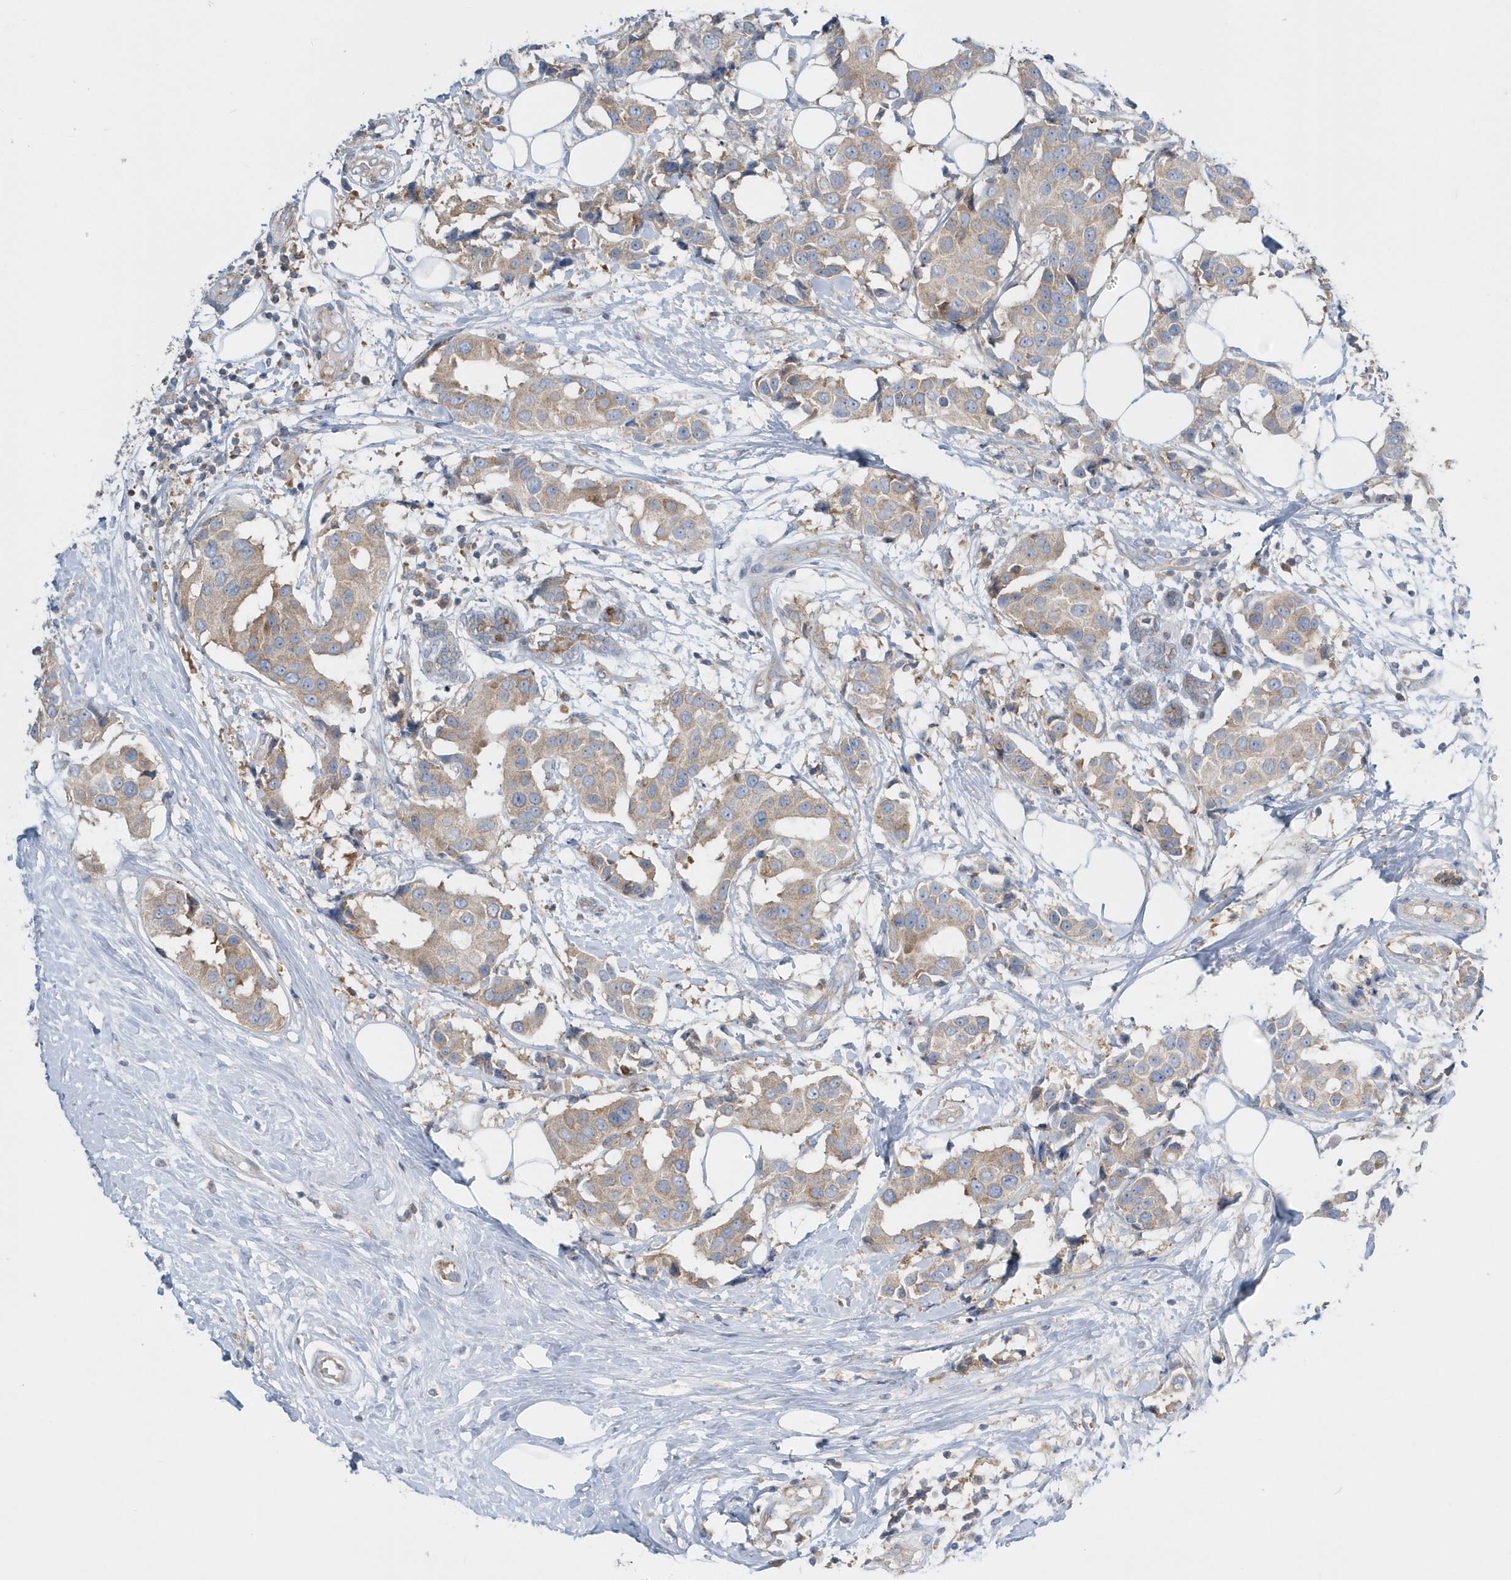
{"staining": {"intensity": "weak", "quantity": ">75%", "location": "cytoplasmic/membranous"}, "tissue": "breast cancer", "cell_type": "Tumor cells", "image_type": "cancer", "snomed": [{"axis": "morphology", "description": "Normal tissue, NOS"}, {"axis": "morphology", "description": "Duct carcinoma"}, {"axis": "topography", "description": "Breast"}], "caption": "Tumor cells demonstrate weak cytoplasmic/membranous positivity in about >75% of cells in breast cancer (infiltrating ductal carcinoma).", "gene": "EIF3C", "patient": {"sex": "female", "age": 39}}